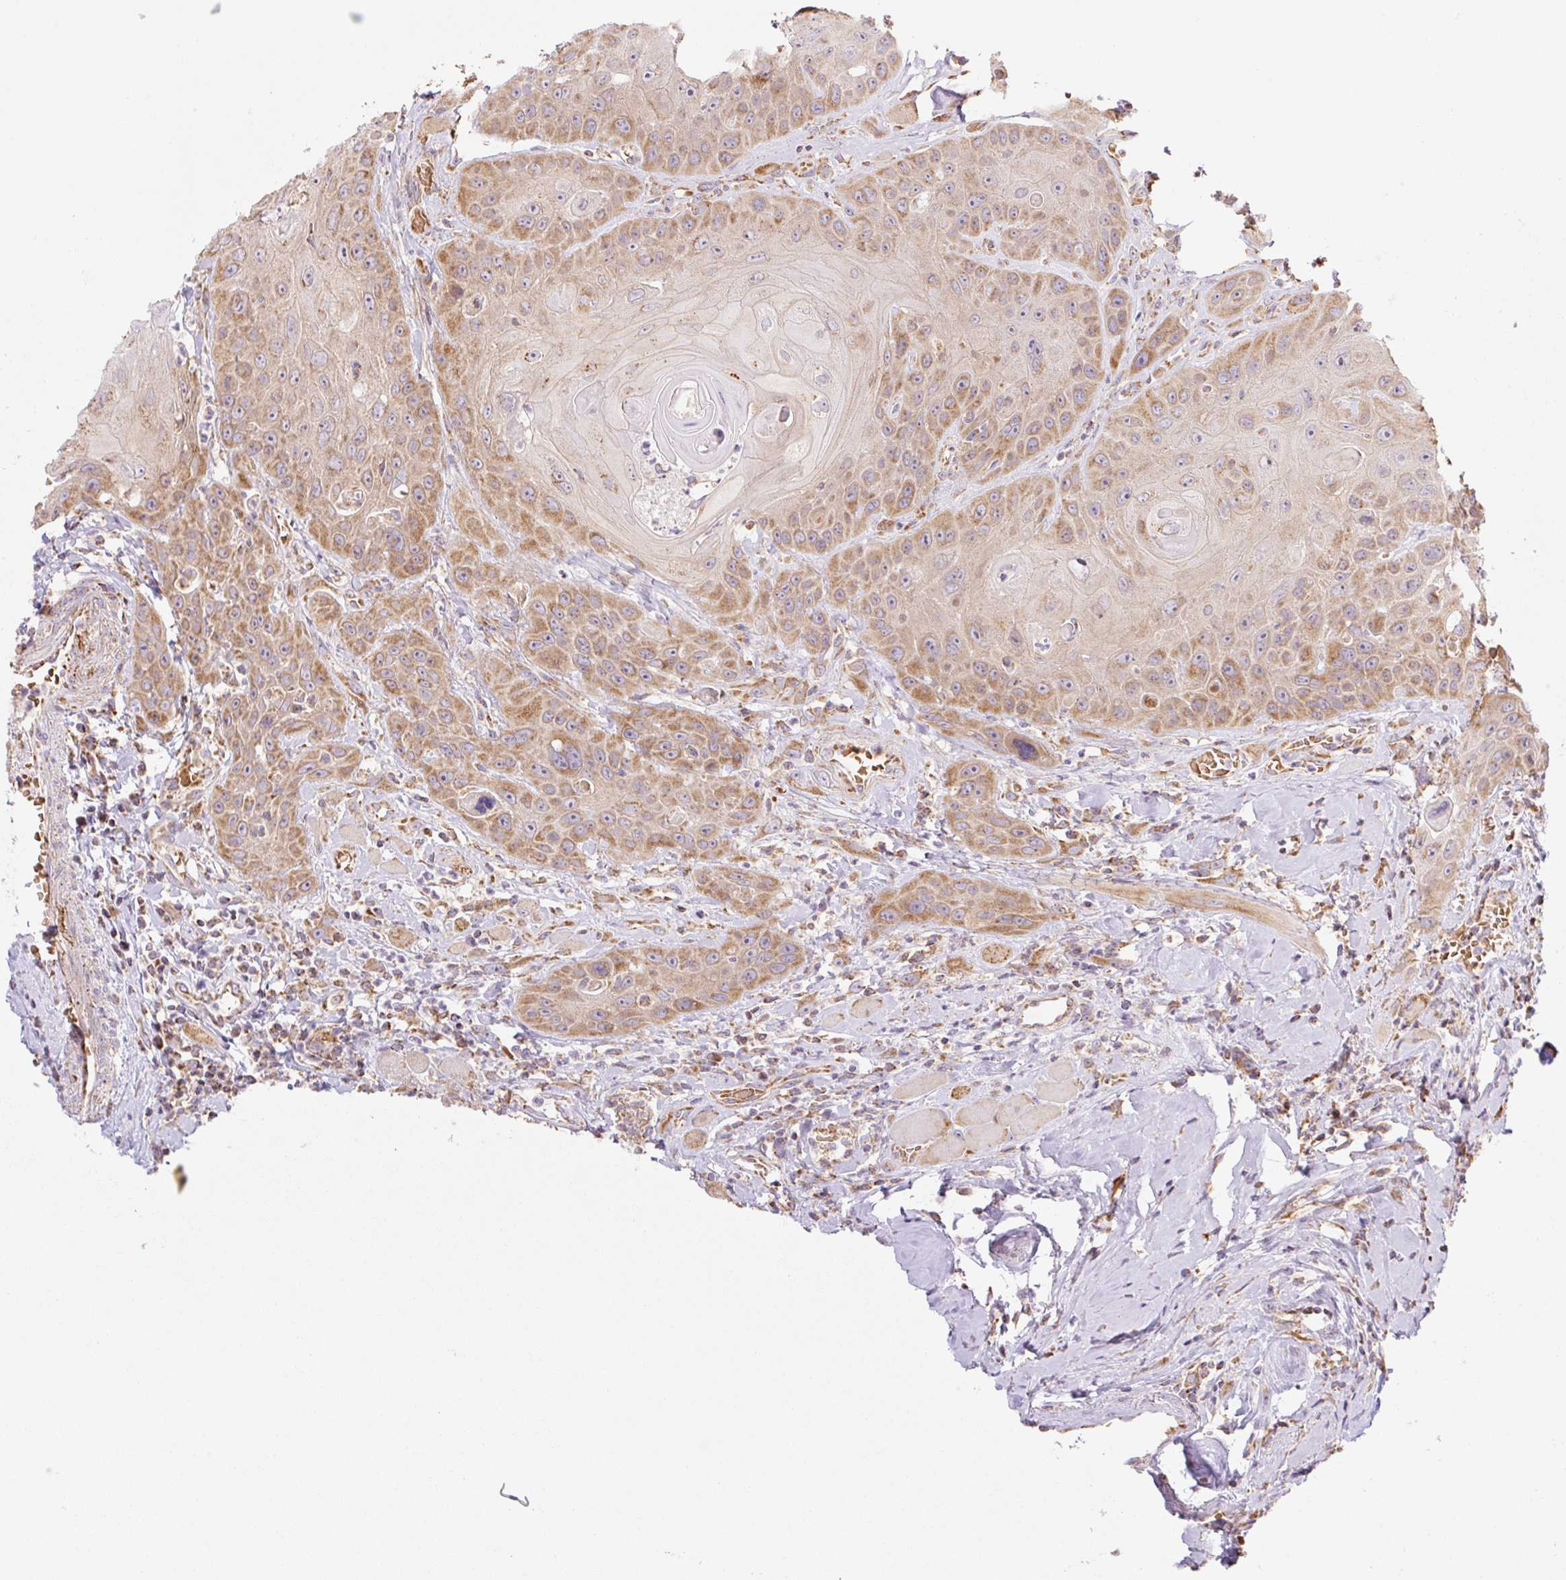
{"staining": {"intensity": "moderate", "quantity": ">75%", "location": "cytoplasmic/membranous"}, "tissue": "head and neck cancer", "cell_type": "Tumor cells", "image_type": "cancer", "snomed": [{"axis": "morphology", "description": "Squamous cell carcinoma, NOS"}, {"axis": "topography", "description": "Head-Neck"}], "caption": "Brown immunohistochemical staining in head and neck cancer (squamous cell carcinoma) displays moderate cytoplasmic/membranous staining in approximately >75% of tumor cells.", "gene": "GOSR2", "patient": {"sex": "female", "age": 59}}